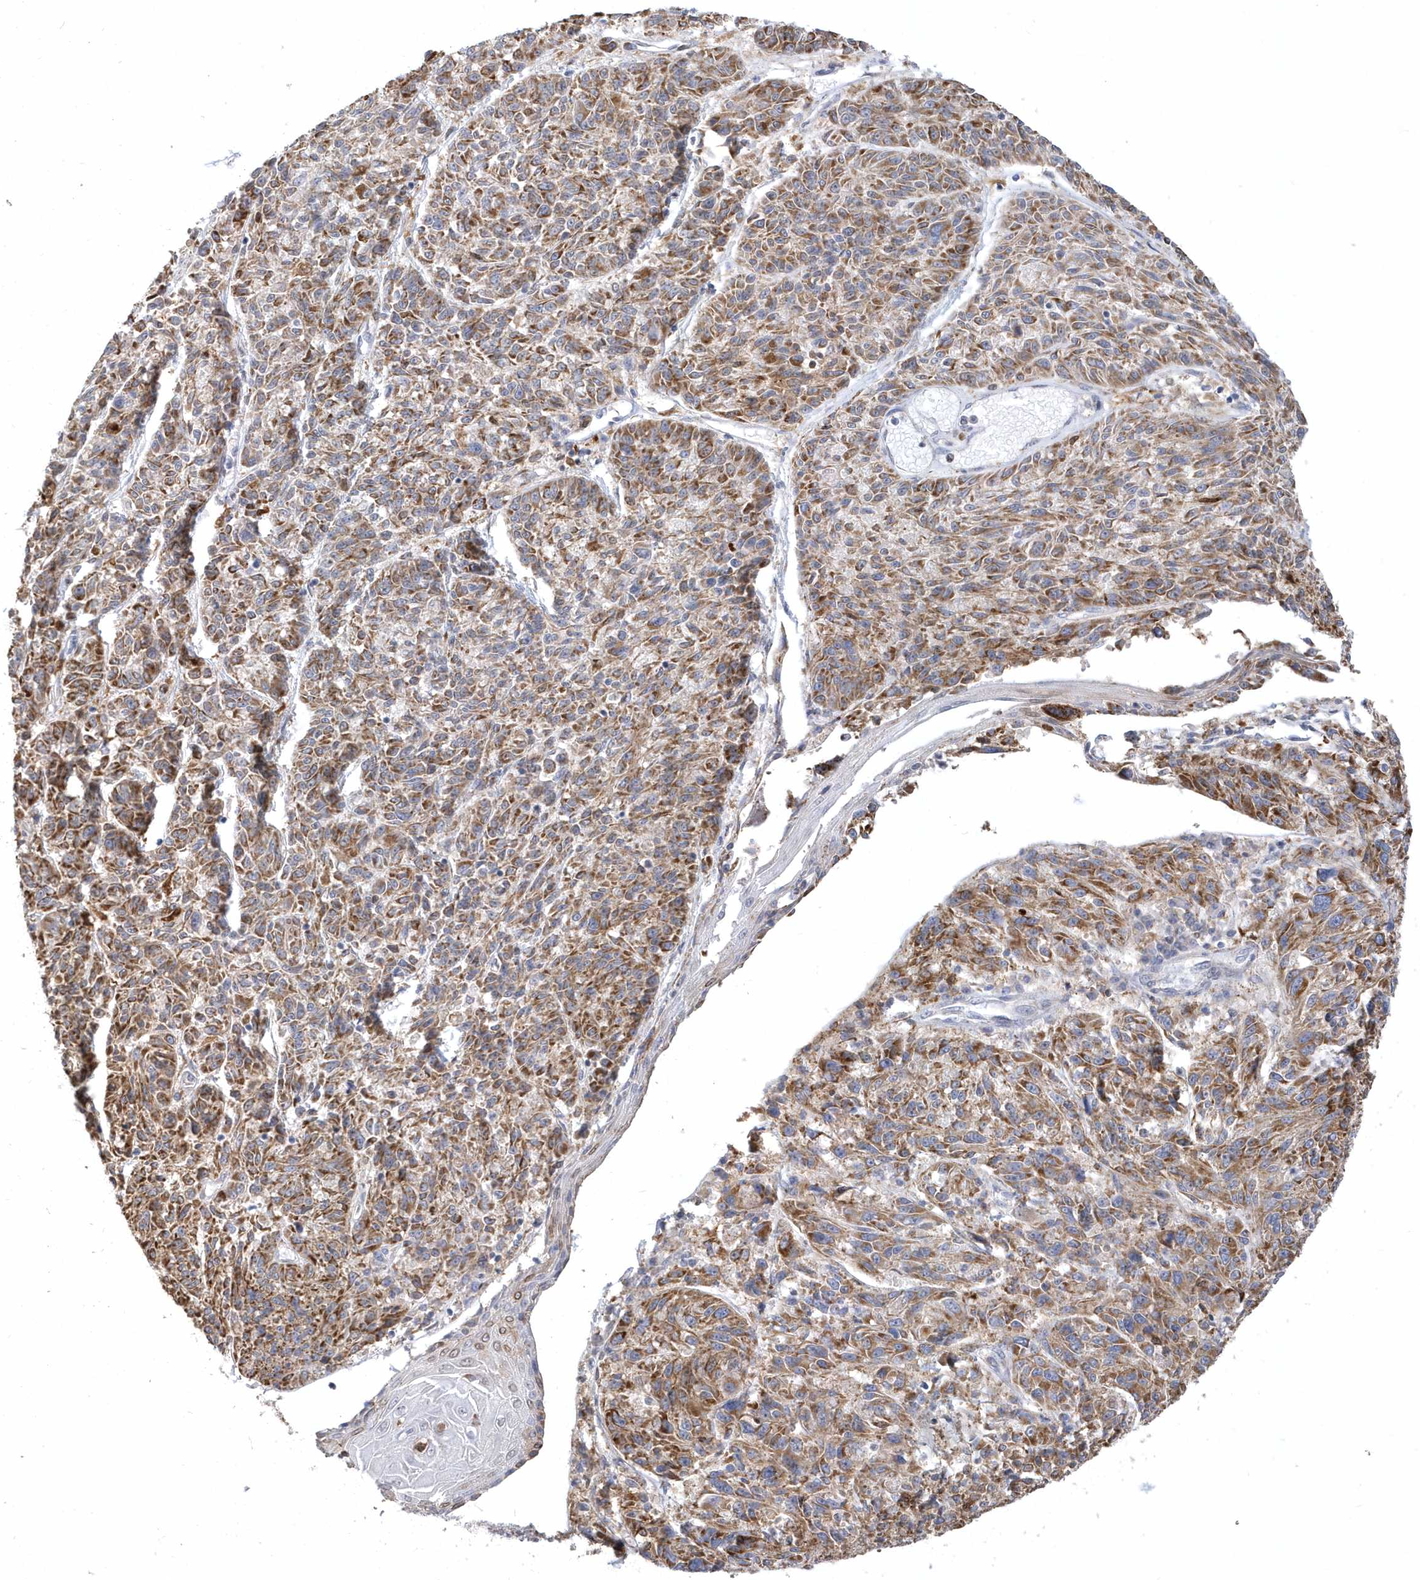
{"staining": {"intensity": "moderate", "quantity": ">75%", "location": "cytoplasmic/membranous"}, "tissue": "melanoma", "cell_type": "Tumor cells", "image_type": "cancer", "snomed": [{"axis": "morphology", "description": "Malignant melanoma, NOS"}, {"axis": "topography", "description": "Skin"}], "caption": "An image showing moderate cytoplasmic/membranous positivity in about >75% of tumor cells in malignant melanoma, as visualized by brown immunohistochemical staining.", "gene": "TSPEAR", "patient": {"sex": "male", "age": 53}}